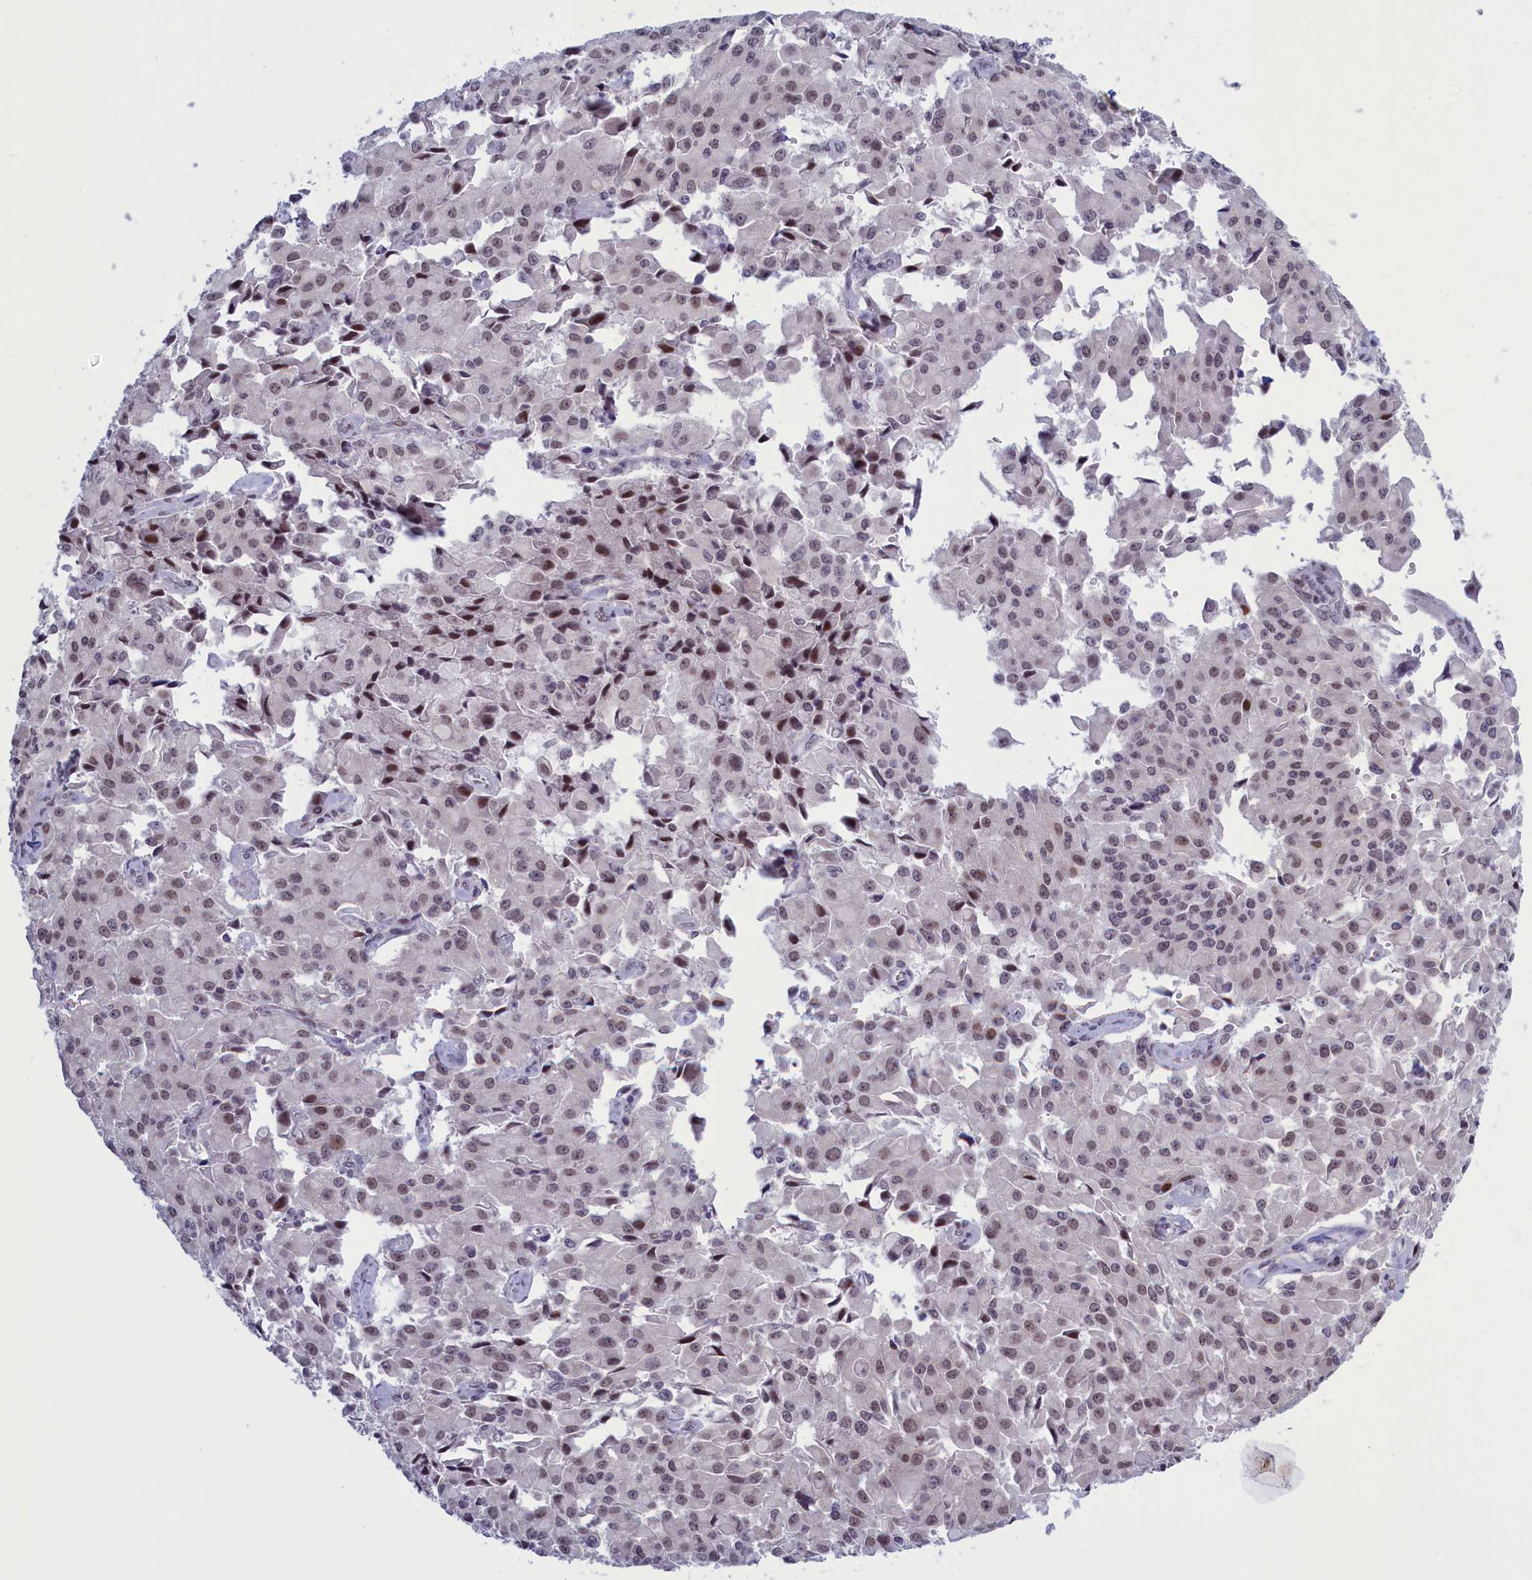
{"staining": {"intensity": "moderate", "quantity": "<25%", "location": "nuclear"}, "tissue": "pancreatic cancer", "cell_type": "Tumor cells", "image_type": "cancer", "snomed": [{"axis": "morphology", "description": "Adenocarcinoma, NOS"}, {"axis": "topography", "description": "Pancreas"}], "caption": "Moderate nuclear staining for a protein is present in approximately <25% of tumor cells of pancreatic adenocarcinoma using immunohistochemistry.", "gene": "ATF7IP2", "patient": {"sex": "male", "age": 65}}